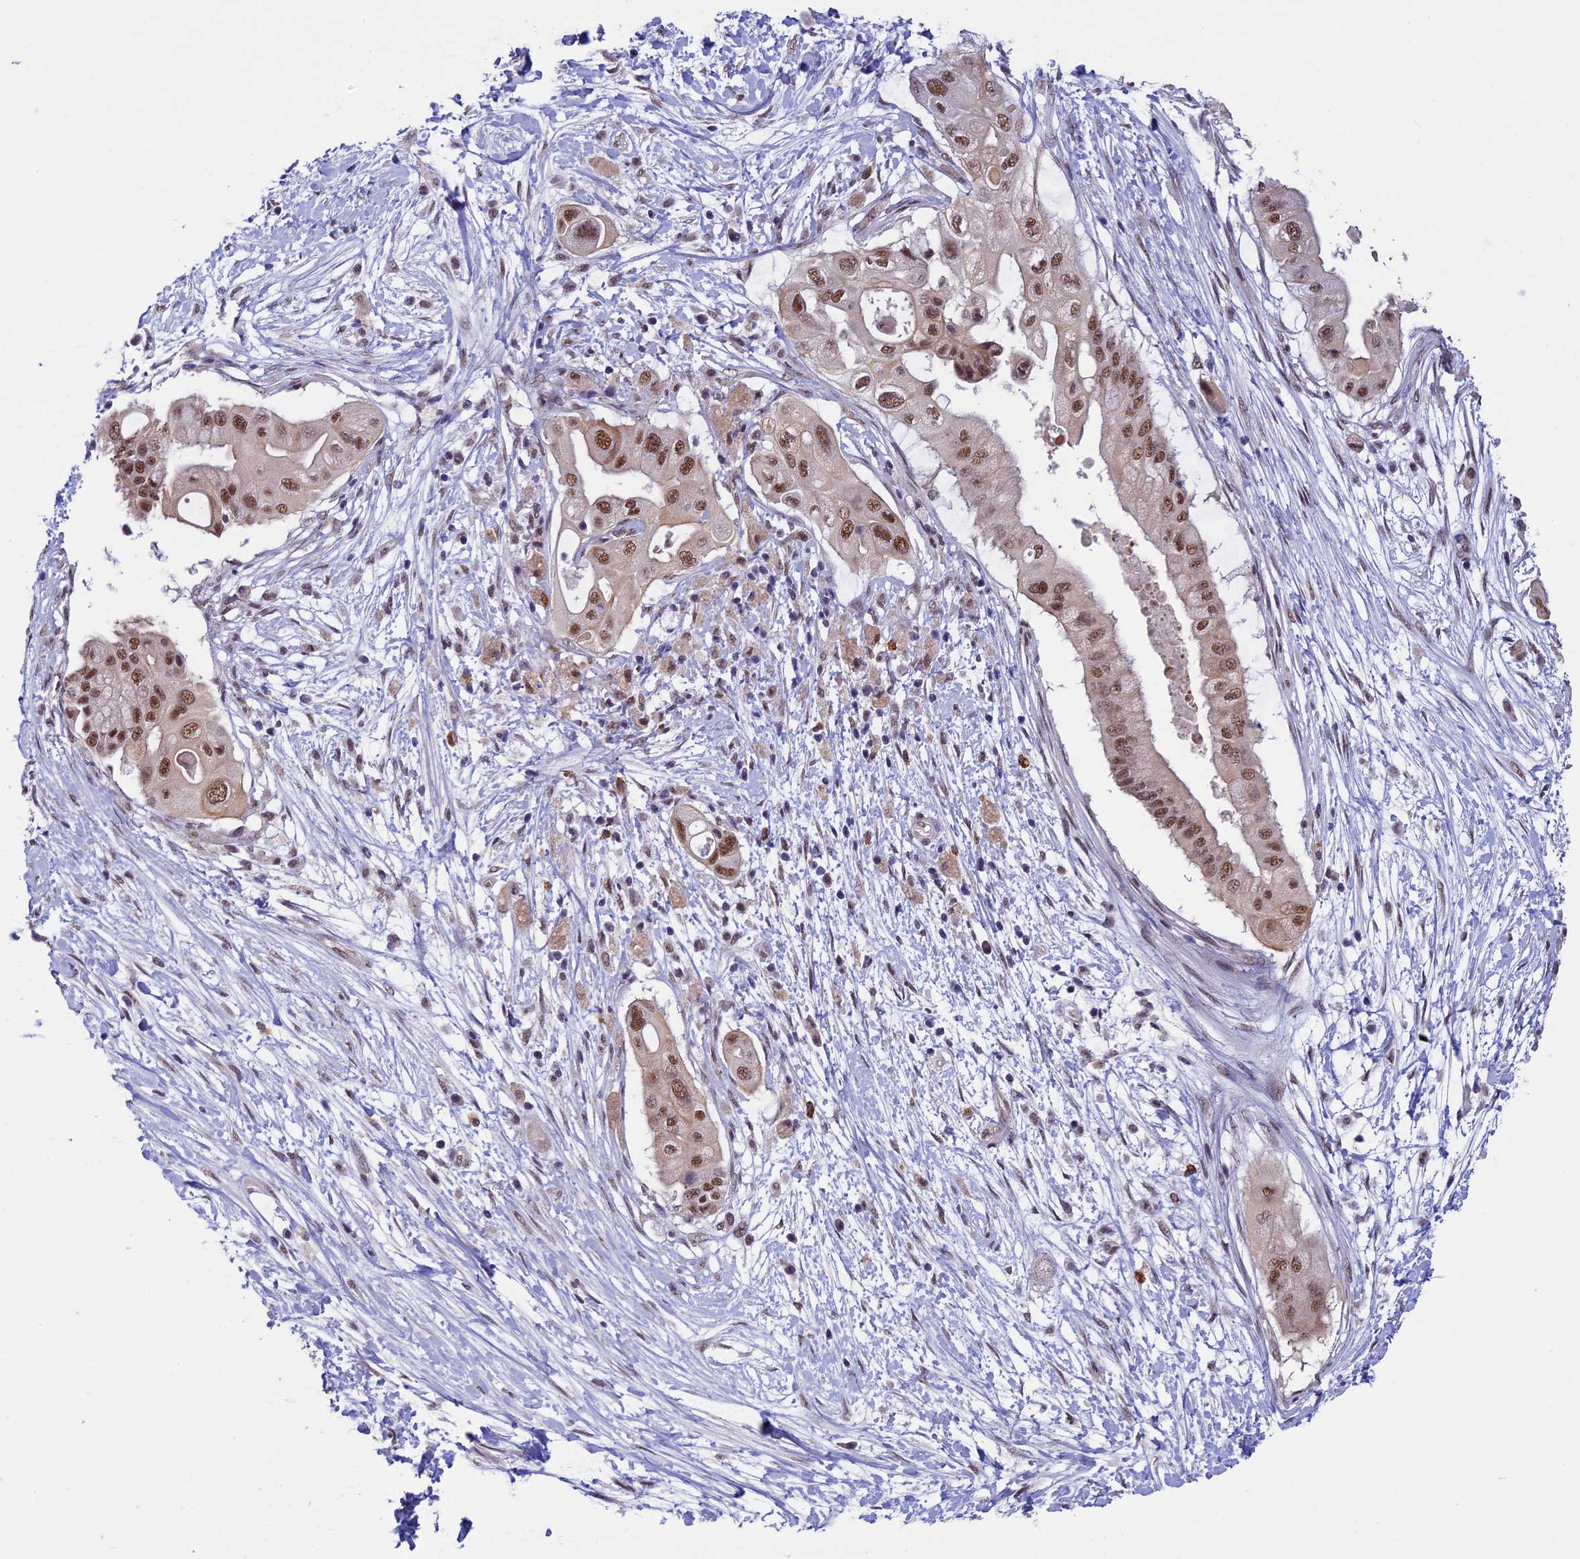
{"staining": {"intensity": "moderate", "quantity": ">75%", "location": "nuclear"}, "tissue": "pancreatic cancer", "cell_type": "Tumor cells", "image_type": "cancer", "snomed": [{"axis": "morphology", "description": "Adenocarcinoma, NOS"}, {"axis": "topography", "description": "Pancreas"}], "caption": "Immunohistochemical staining of pancreatic adenocarcinoma reveals moderate nuclear protein staining in about >75% of tumor cells.", "gene": "RNF40", "patient": {"sex": "male", "age": 68}}